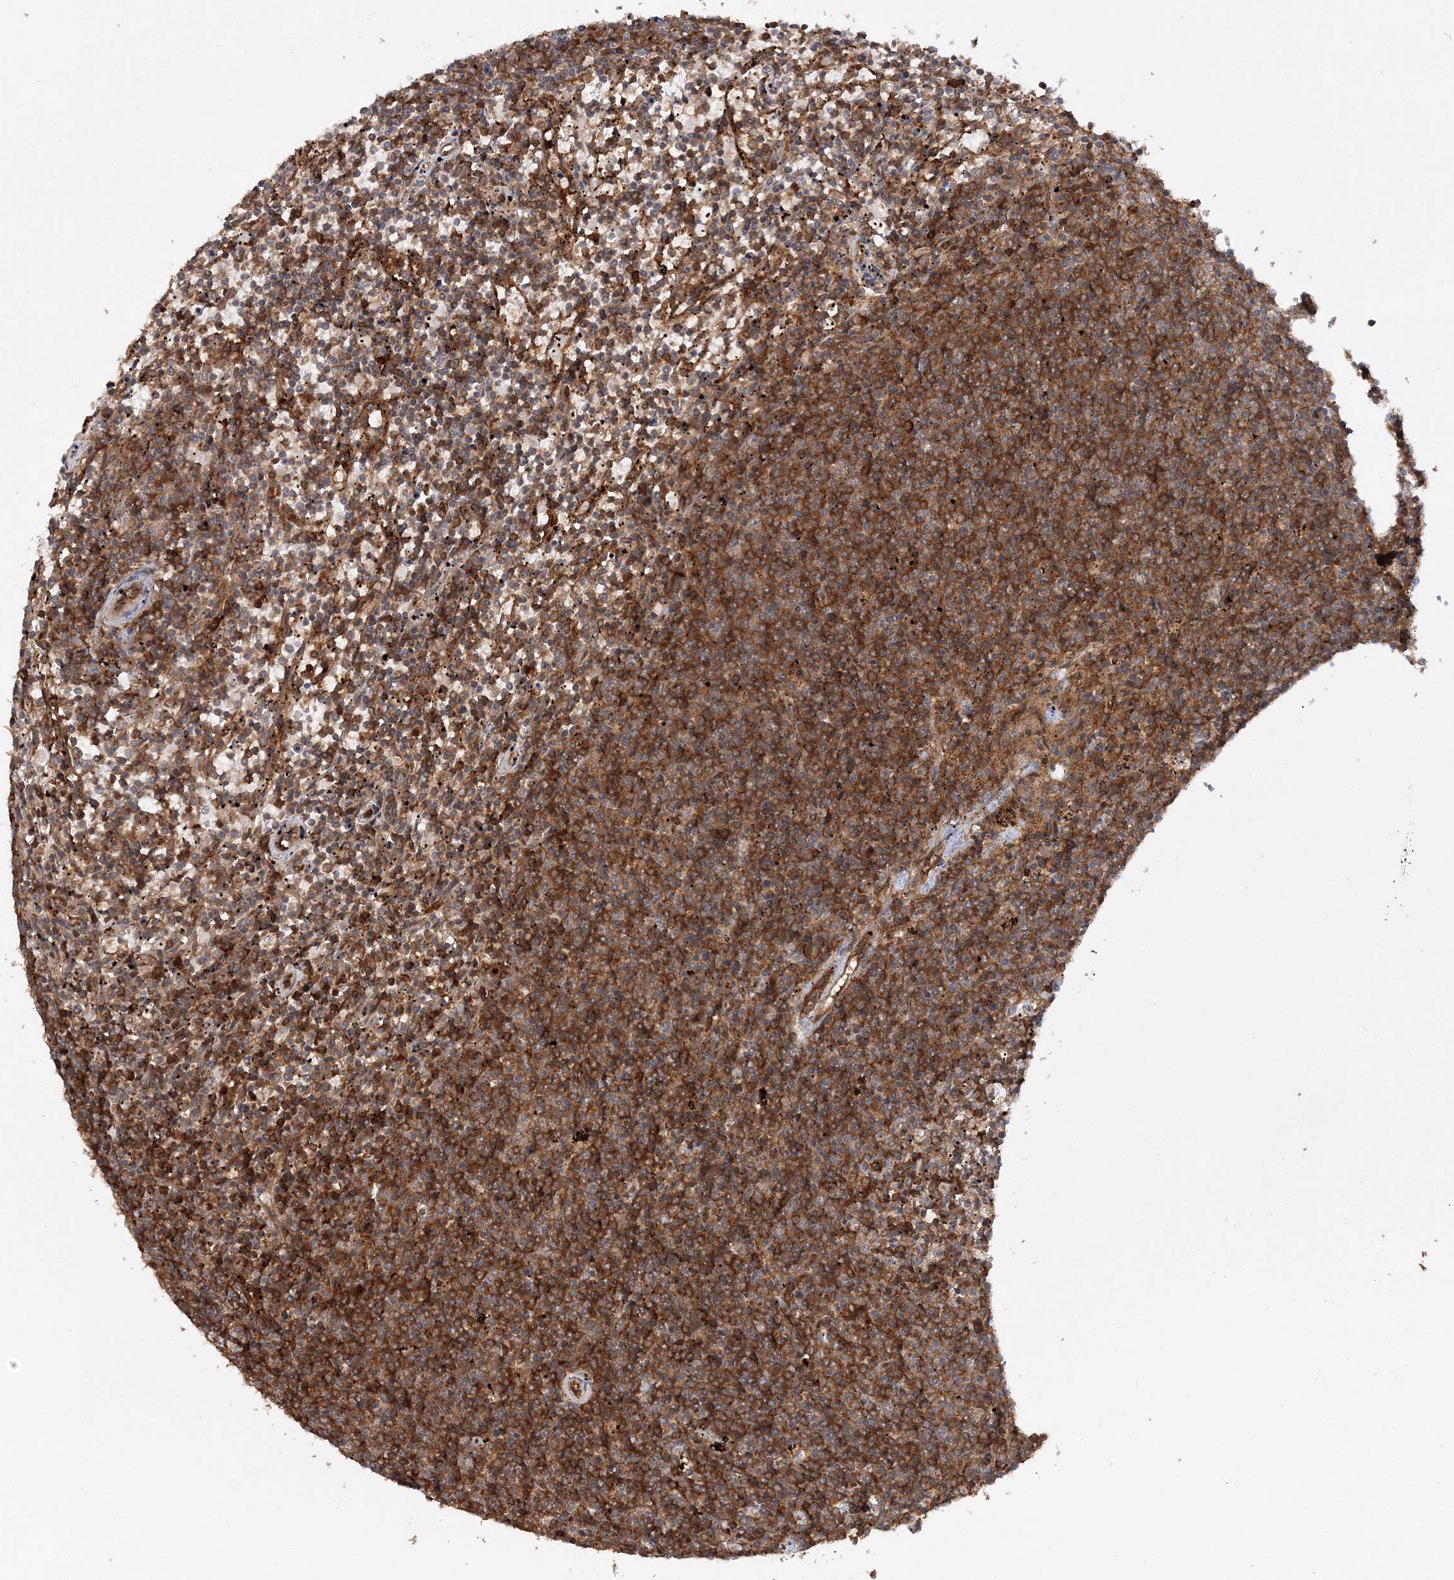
{"staining": {"intensity": "strong", "quantity": ">75%", "location": "cytoplasmic/membranous"}, "tissue": "lymphoma", "cell_type": "Tumor cells", "image_type": "cancer", "snomed": [{"axis": "morphology", "description": "Malignant lymphoma, non-Hodgkin's type, Low grade"}, {"axis": "topography", "description": "Spleen"}], "caption": "Lymphoma stained with a protein marker demonstrates strong staining in tumor cells.", "gene": "WDR37", "patient": {"sex": "female", "age": 50}}